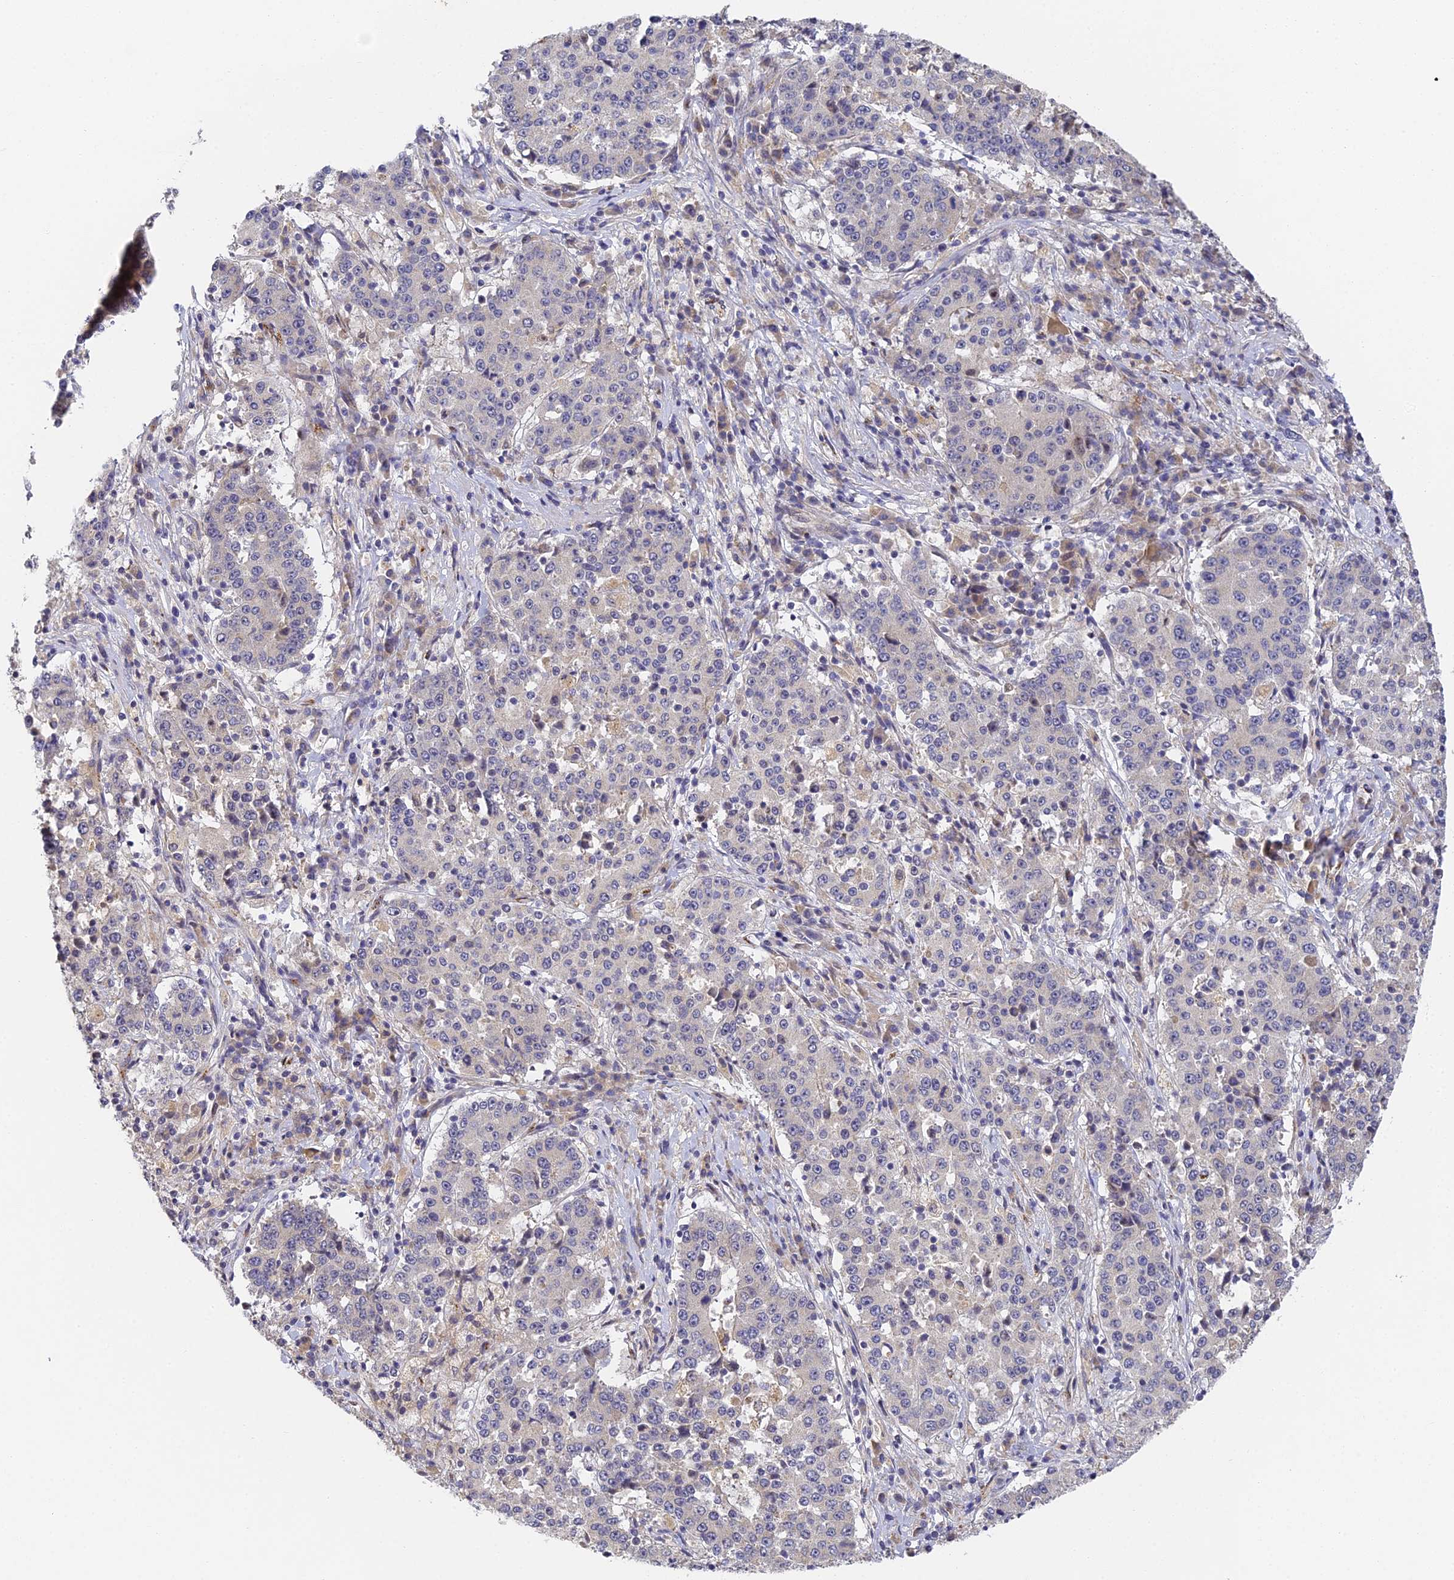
{"staining": {"intensity": "negative", "quantity": "none", "location": "none"}, "tissue": "stomach cancer", "cell_type": "Tumor cells", "image_type": "cancer", "snomed": [{"axis": "morphology", "description": "Adenocarcinoma, NOS"}, {"axis": "topography", "description": "Stomach"}], "caption": "Tumor cells show no significant protein expression in stomach adenocarcinoma. Brightfield microscopy of immunohistochemistry stained with DAB (3,3'-diaminobenzidine) (brown) and hematoxylin (blue), captured at high magnification.", "gene": "DNAAF10", "patient": {"sex": "male", "age": 59}}